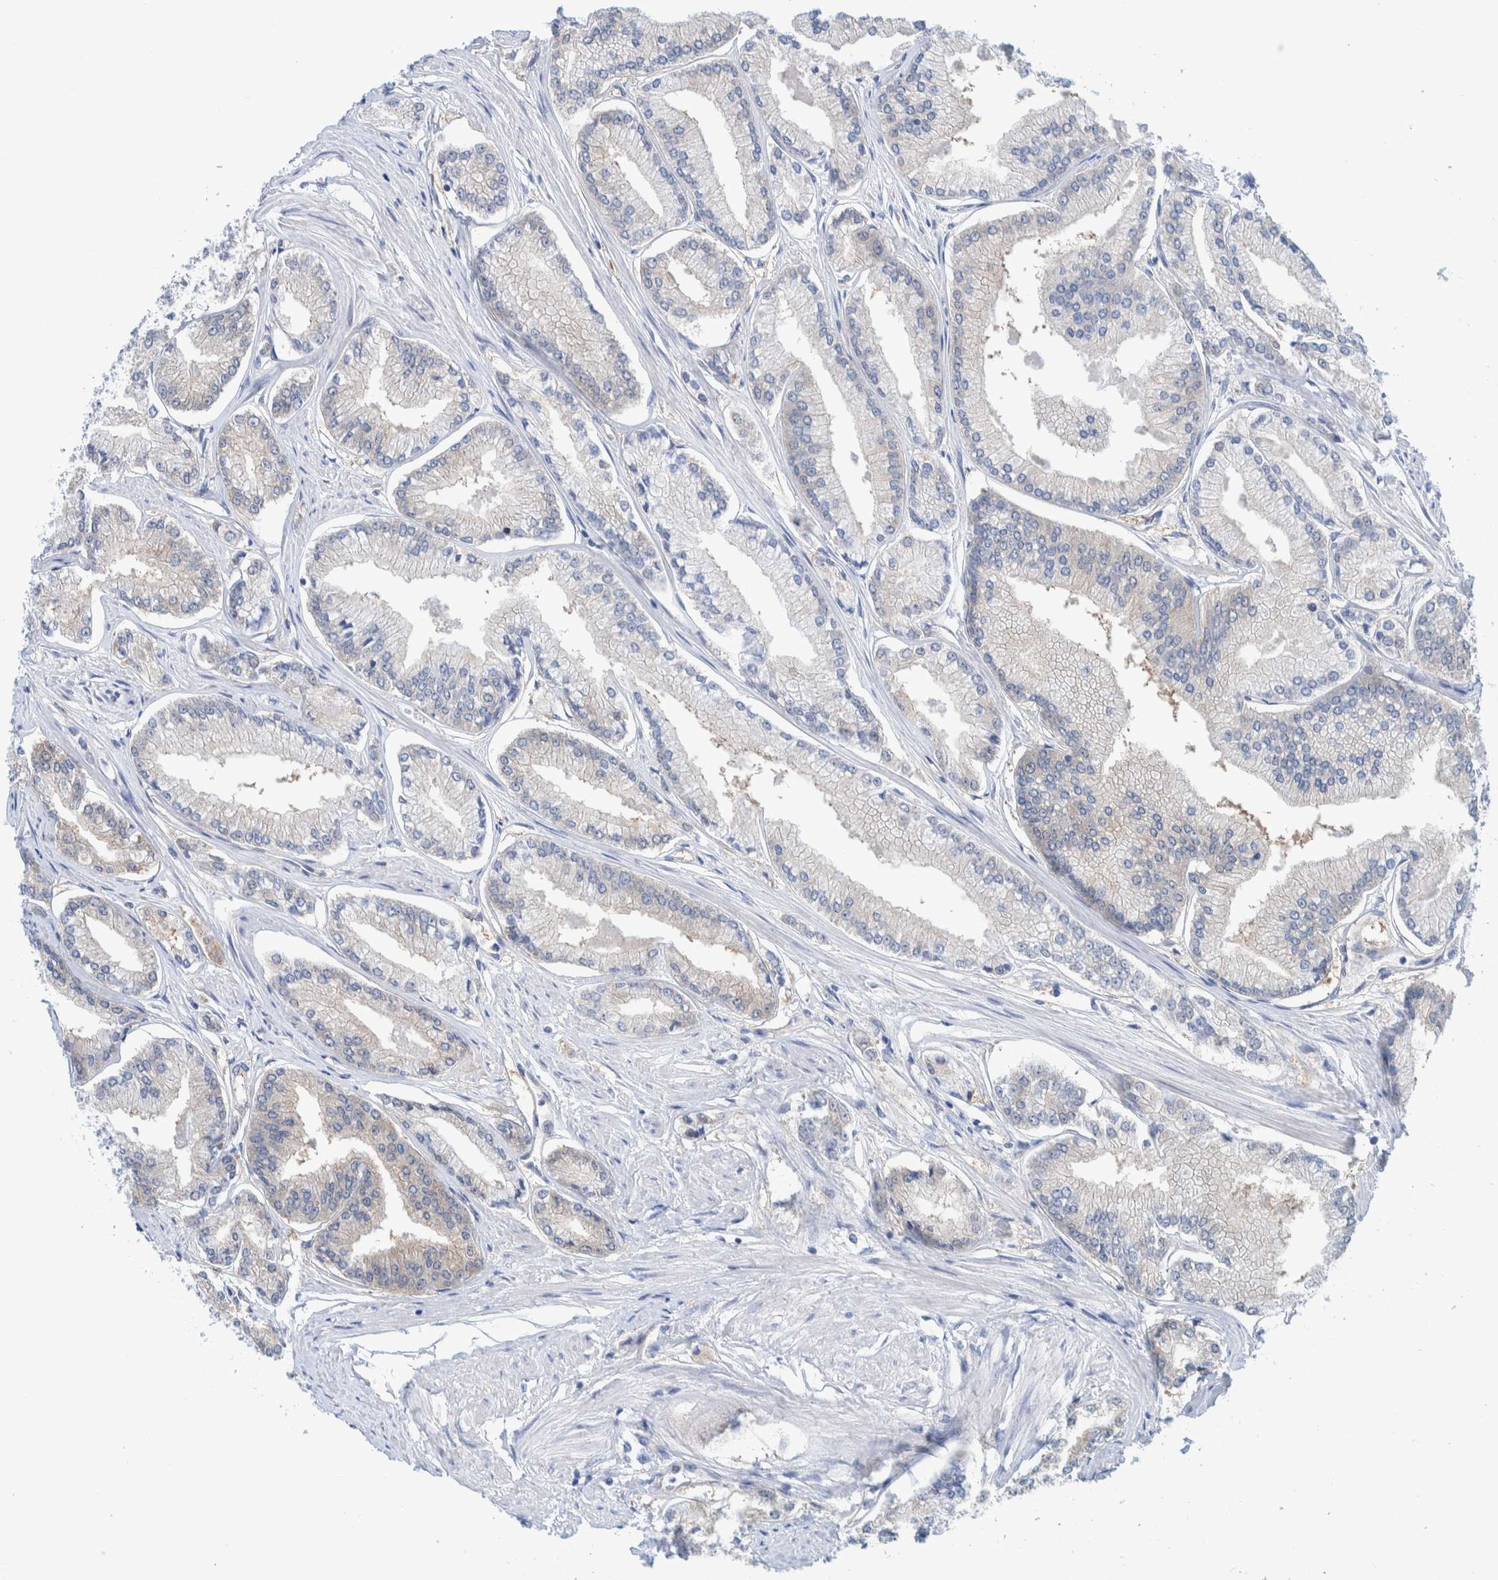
{"staining": {"intensity": "negative", "quantity": "none", "location": "none"}, "tissue": "prostate cancer", "cell_type": "Tumor cells", "image_type": "cancer", "snomed": [{"axis": "morphology", "description": "Adenocarcinoma, Low grade"}, {"axis": "topography", "description": "Prostate"}], "caption": "A photomicrograph of human prostate cancer is negative for staining in tumor cells. (DAB immunohistochemistry visualized using brightfield microscopy, high magnification).", "gene": "PFAS", "patient": {"sex": "male", "age": 52}}